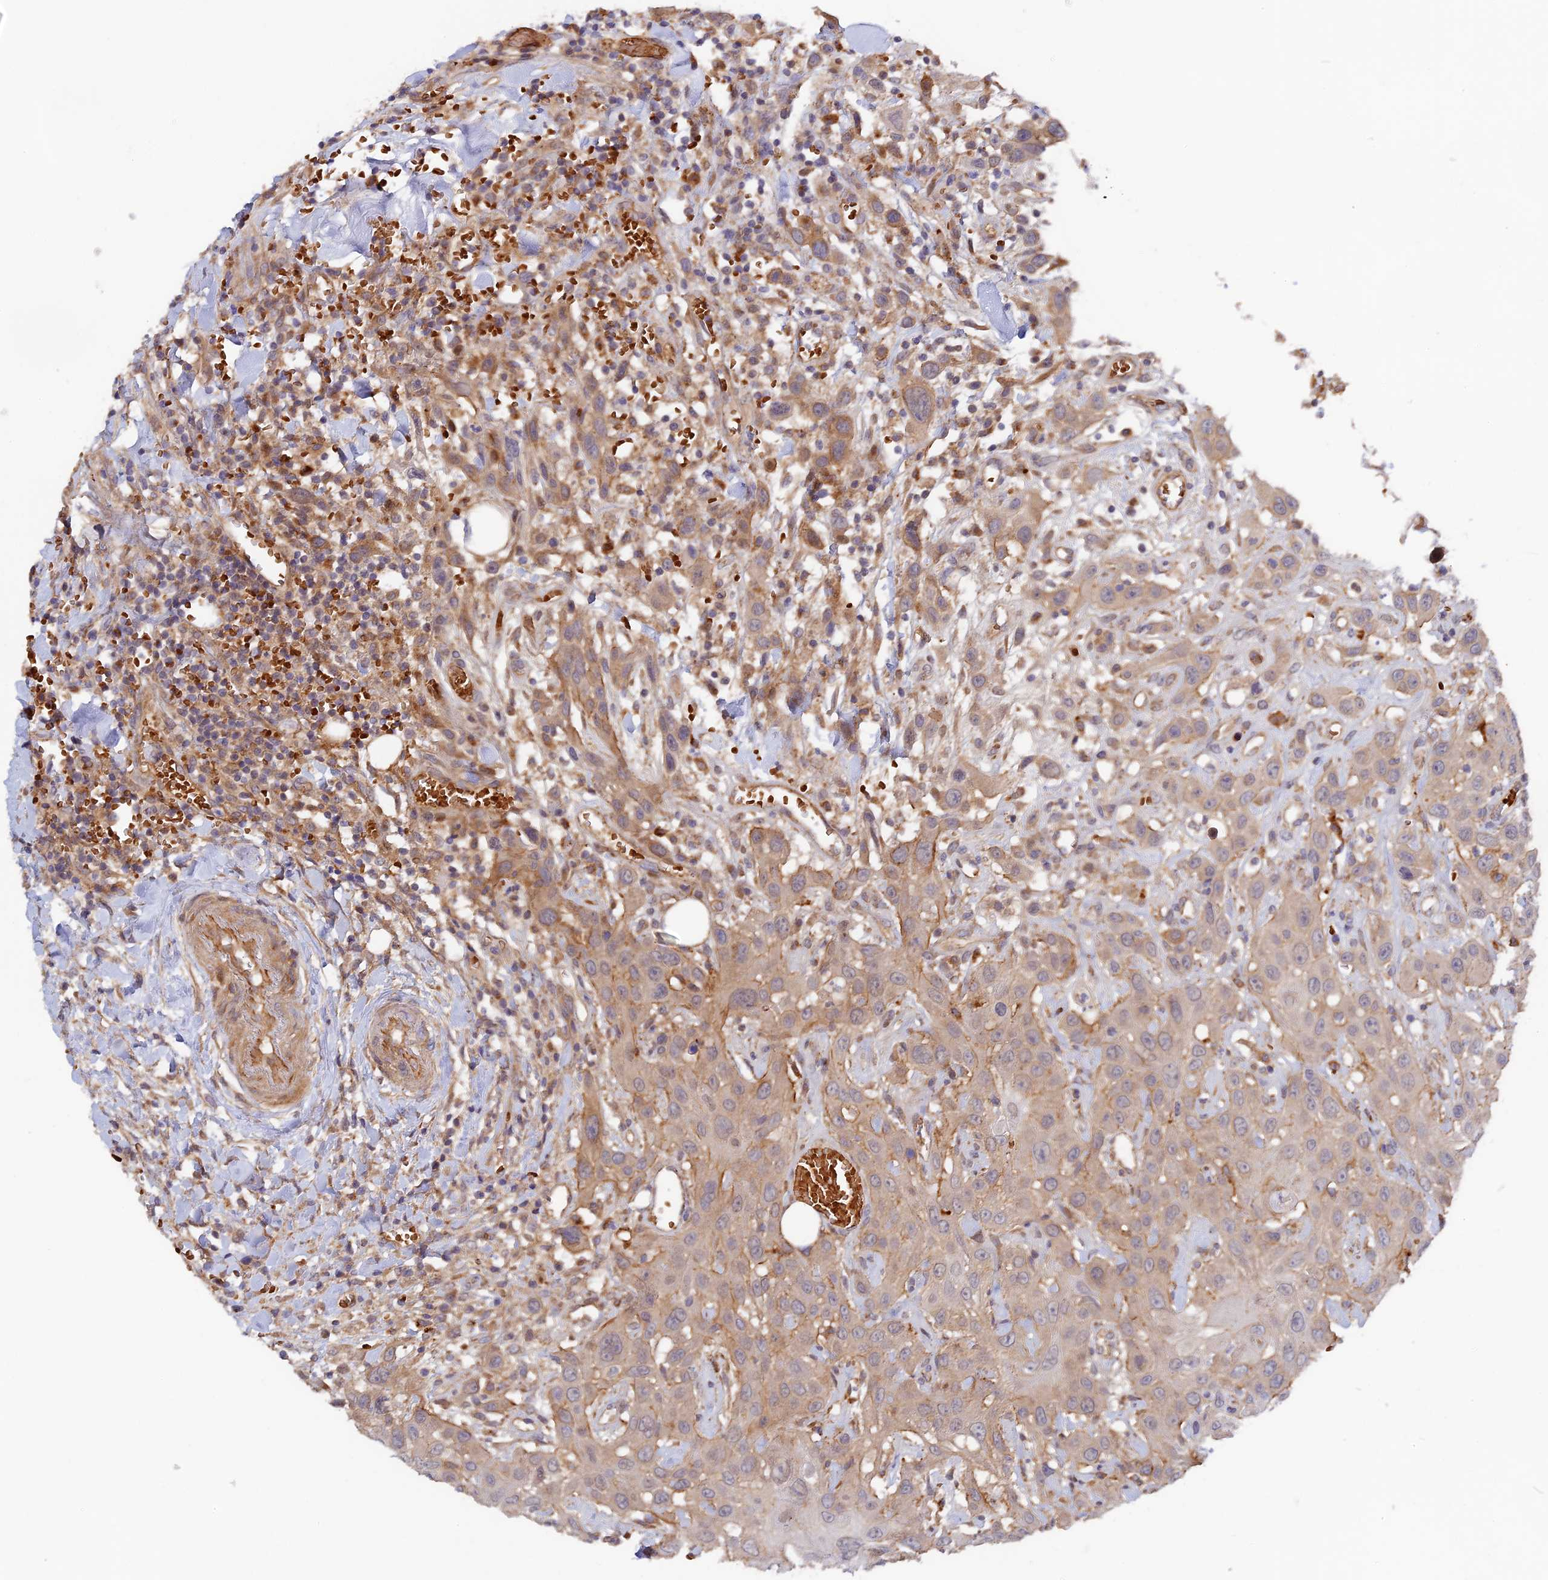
{"staining": {"intensity": "weak", "quantity": "25%-75%", "location": "cytoplasmic/membranous"}, "tissue": "head and neck cancer", "cell_type": "Tumor cells", "image_type": "cancer", "snomed": [{"axis": "morphology", "description": "Squamous cell carcinoma, NOS"}, {"axis": "topography", "description": "Head-Neck"}], "caption": "Immunohistochemical staining of human squamous cell carcinoma (head and neck) exhibits low levels of weak cytoplasmic/membranous protein staining in approximately 25%-75% of tumor cells.", "gene": "MISP3", "patient": {"sex": "male", "age": 81}}